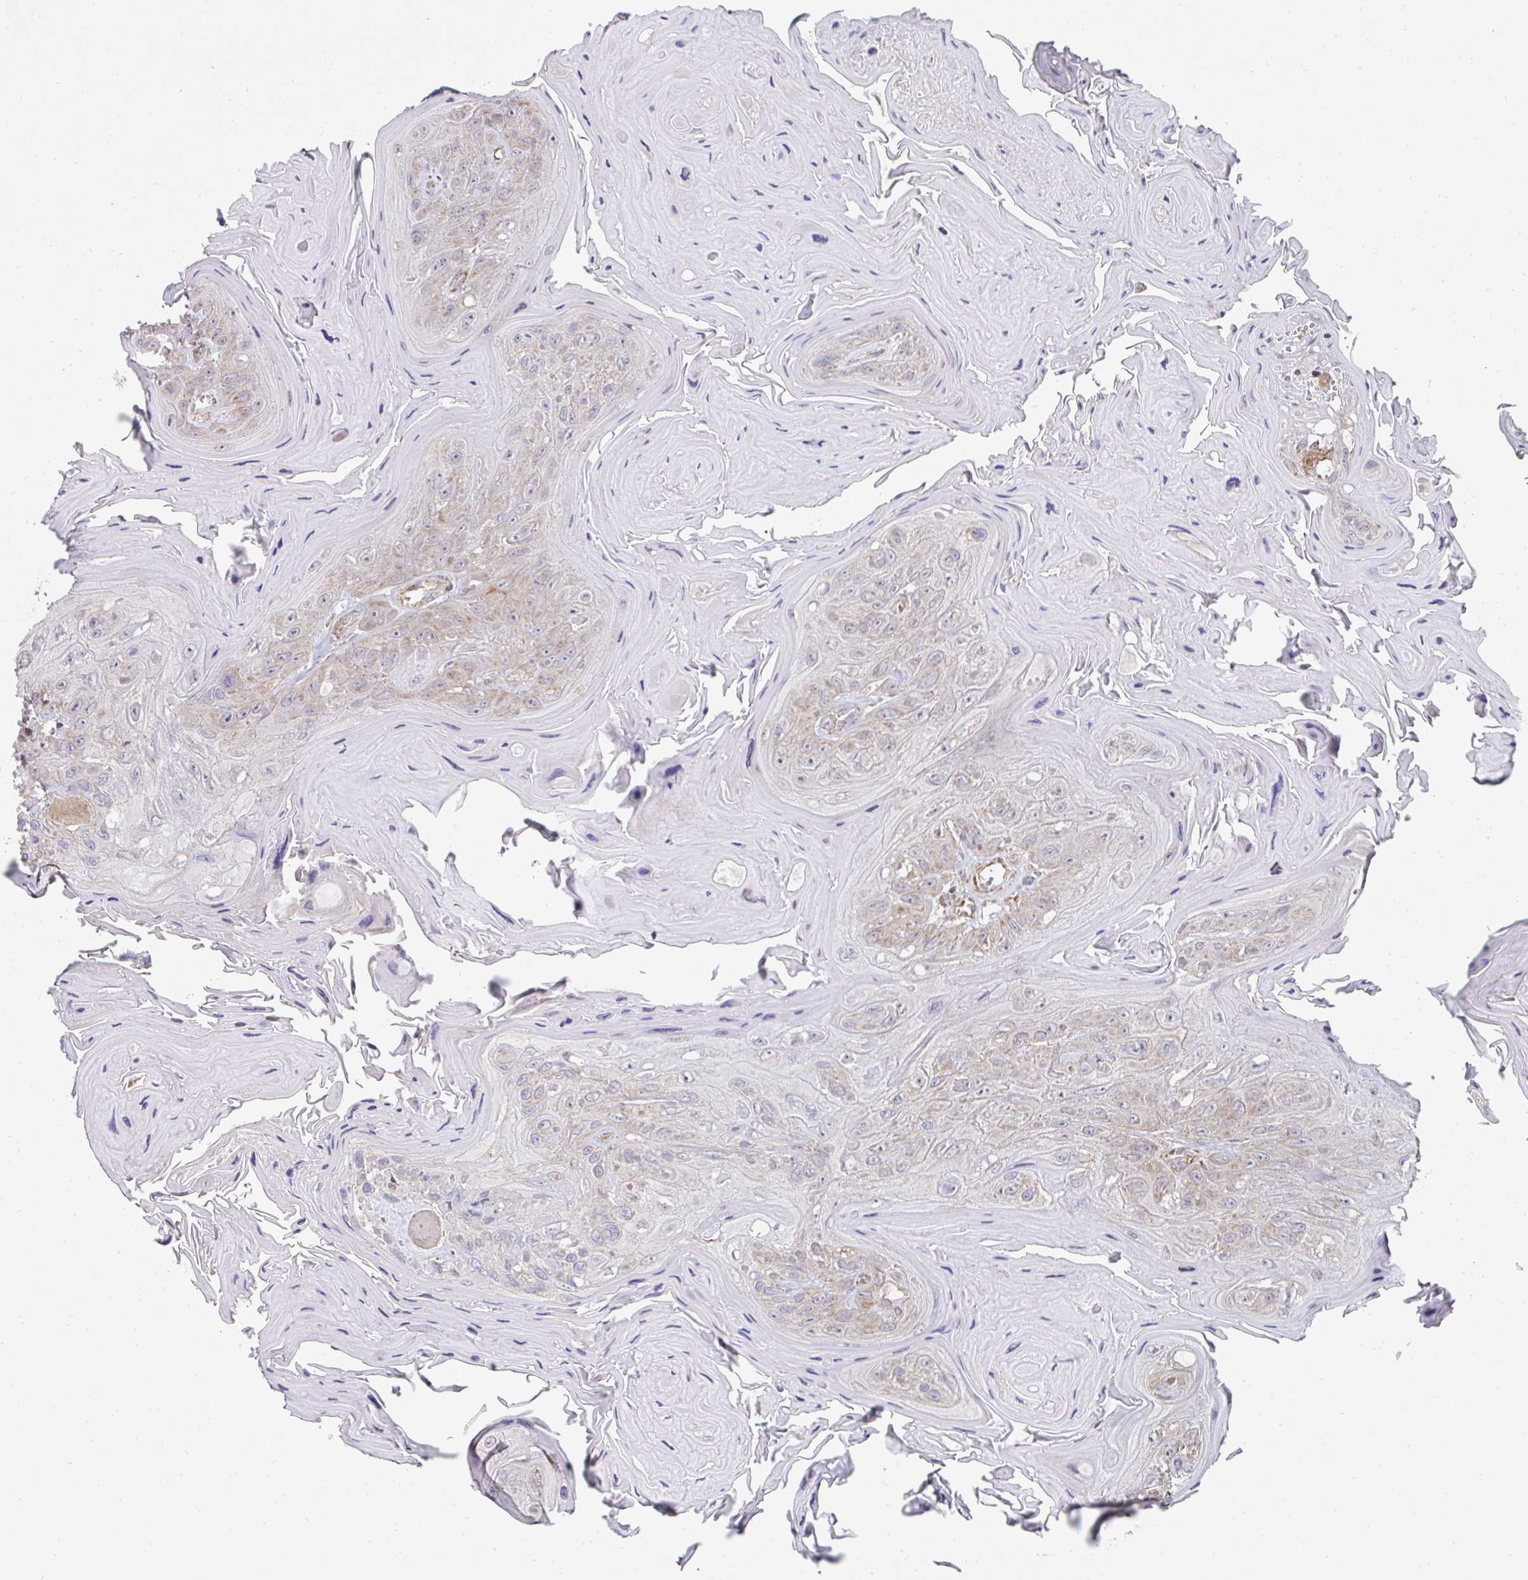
{"staining": {"intensity": "weak", "quantity": "25%-75%", "location": "cytoplasmic/membranous"}, "tissue": "head and neck cancer", "cell_type": "Tumor cells", "image_type": "cancer", "snomed": [{"axis": "morphology", "description": "Squamous cell carcinoma, NOS"}, {"axis": "topography", "description": "Head-Neck"}], "caption": "Squamous cell carcinoma (head and neck) stained with a brown dye demonstrates weak cytoplasmic/membranous positive staining in about 25%-75% of tumor cells.", "gene": "DZANK1", "patient": {"sex": "female", "age": 59}}